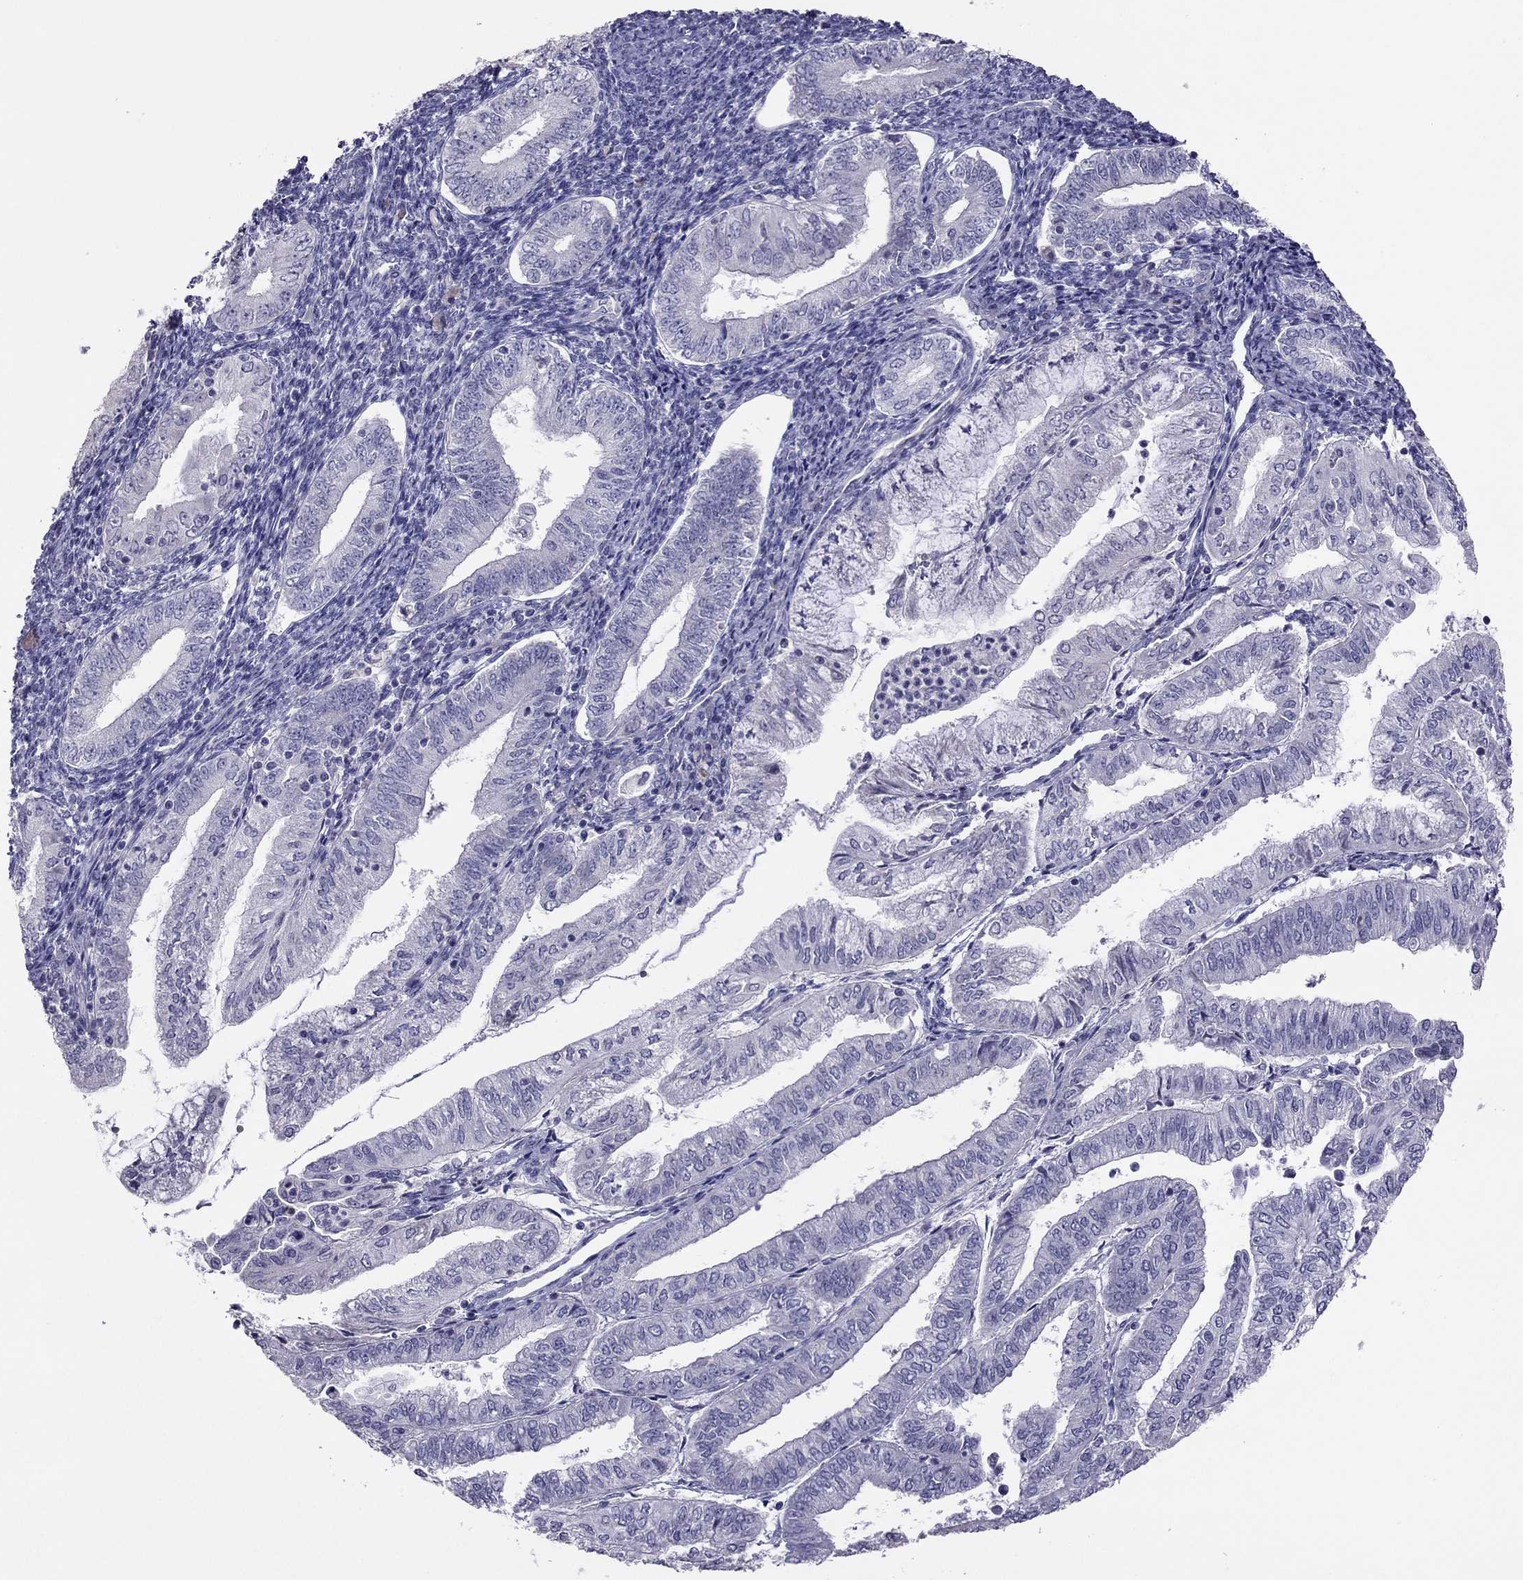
{"staining": {"intensity": "negative", "quantity": "none", "location": "none"}, "tissue": "endometrial cancer", "cell_type": "Tumor cells", "image_type": "cancer", "snomed": [{"axis": "morphology", "description": "Adenocarcinoma, NOS"}, {"axis": "topography", "description": "Endometrium"}], "caption": "Immunohistochemistry (IHC) micrograph of neoplastic tissue: human endometrial cancer (adenocarcinoma) stained with DAB reveals no significant protein expression in tumor cells.", "gene": "RGS8", "patient": {"sex": "female", "age": 55}}